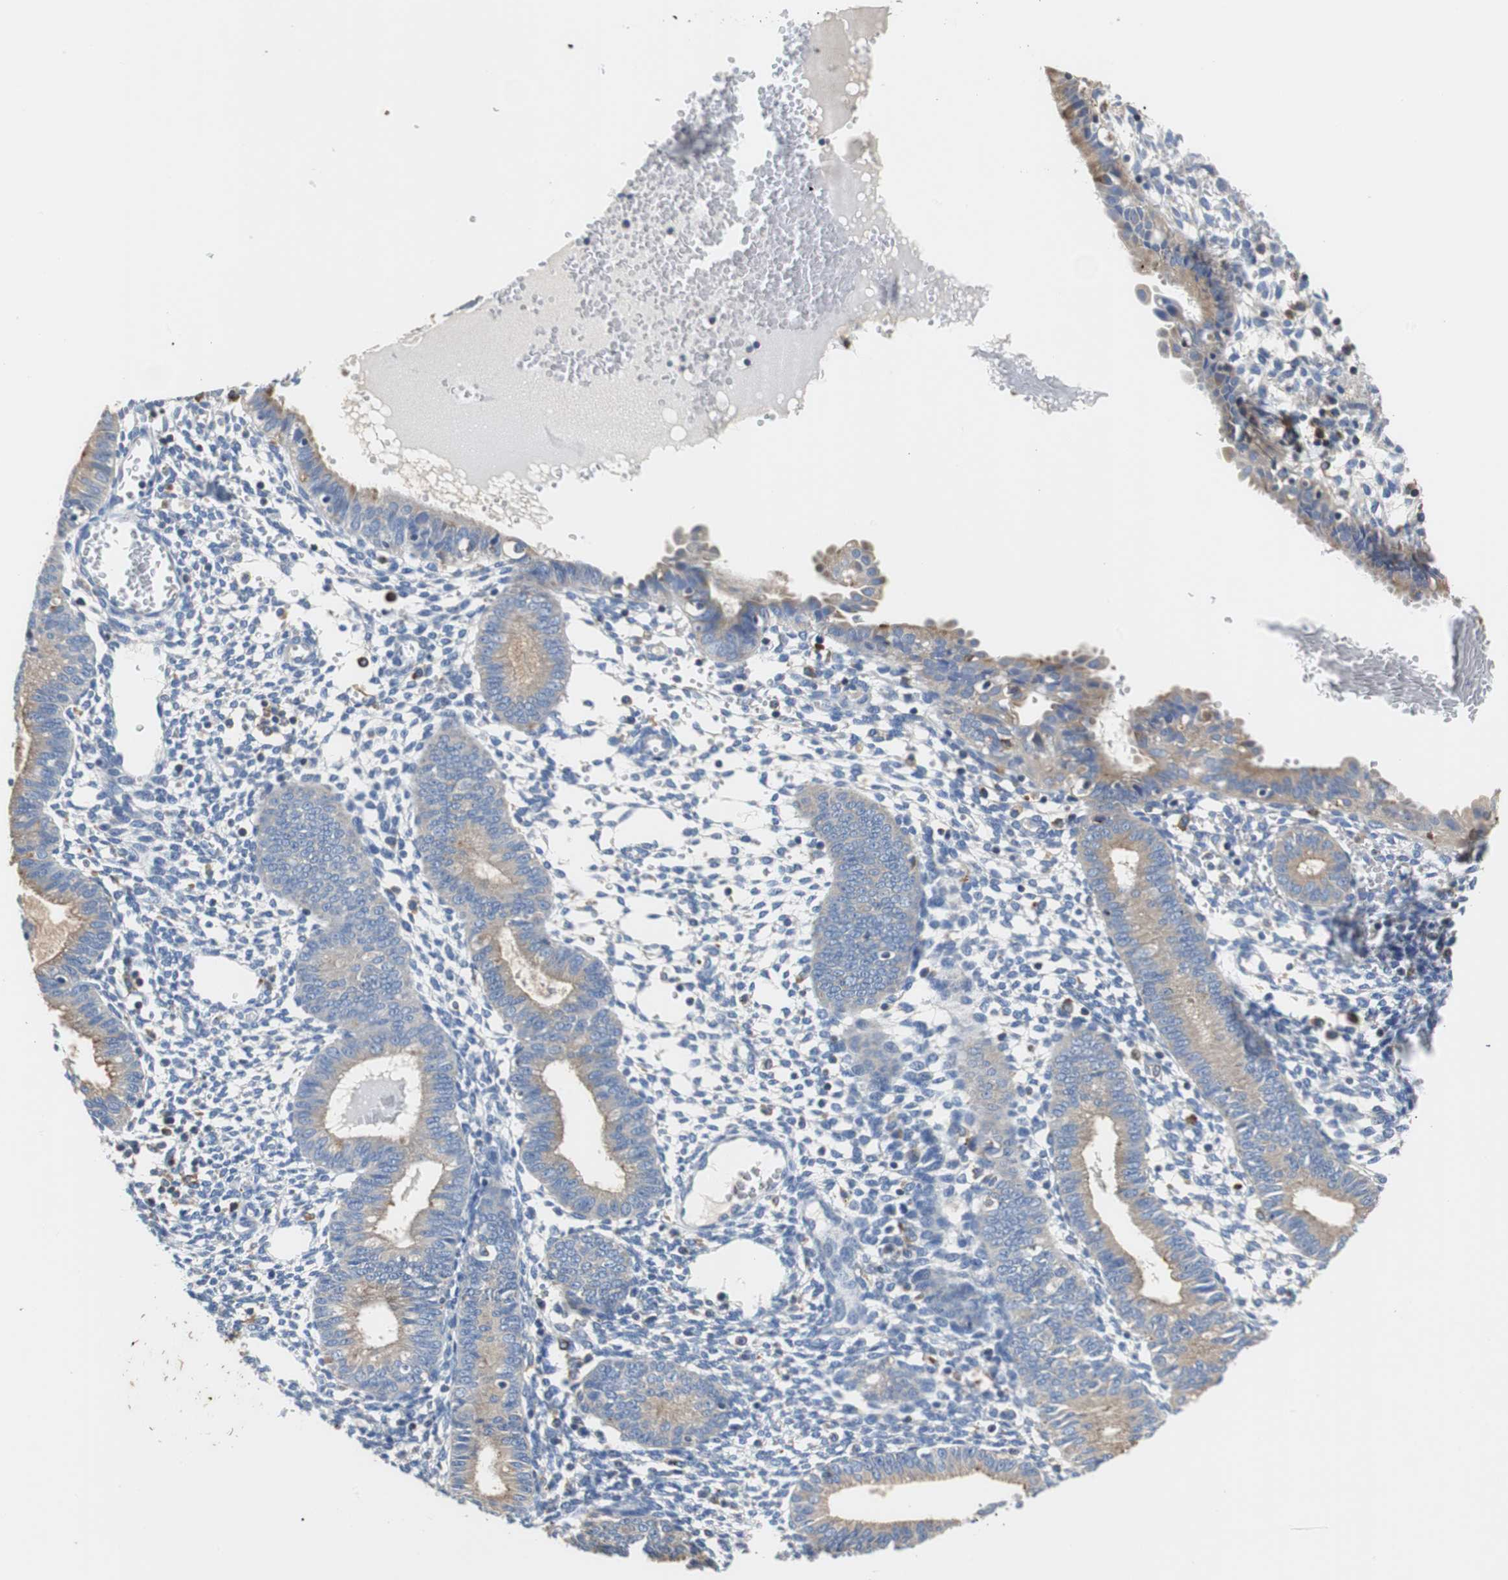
{"staining": {"intensity": "negative", "quantity": "none", "location": "none"}, "tissue": "endometrium", "cell_type": "Cells in endometrial stroma", "image_type": "normal", "snomed": [{"axis": "morphology", "description": "Normal tissue, NOS"}, {"axis": "topography", "description": "Endometrium"}], "caption": "Immunohistochemical staining of benign endometrium demonstrates no significant staining in cells in endometrial stroma. (DAB (3,3'-diaminobenzidine) immunohistochemistry (IHC), high magnification).", "gene": "VAMP8", "patient": {"sex": "female", "age": 61}}